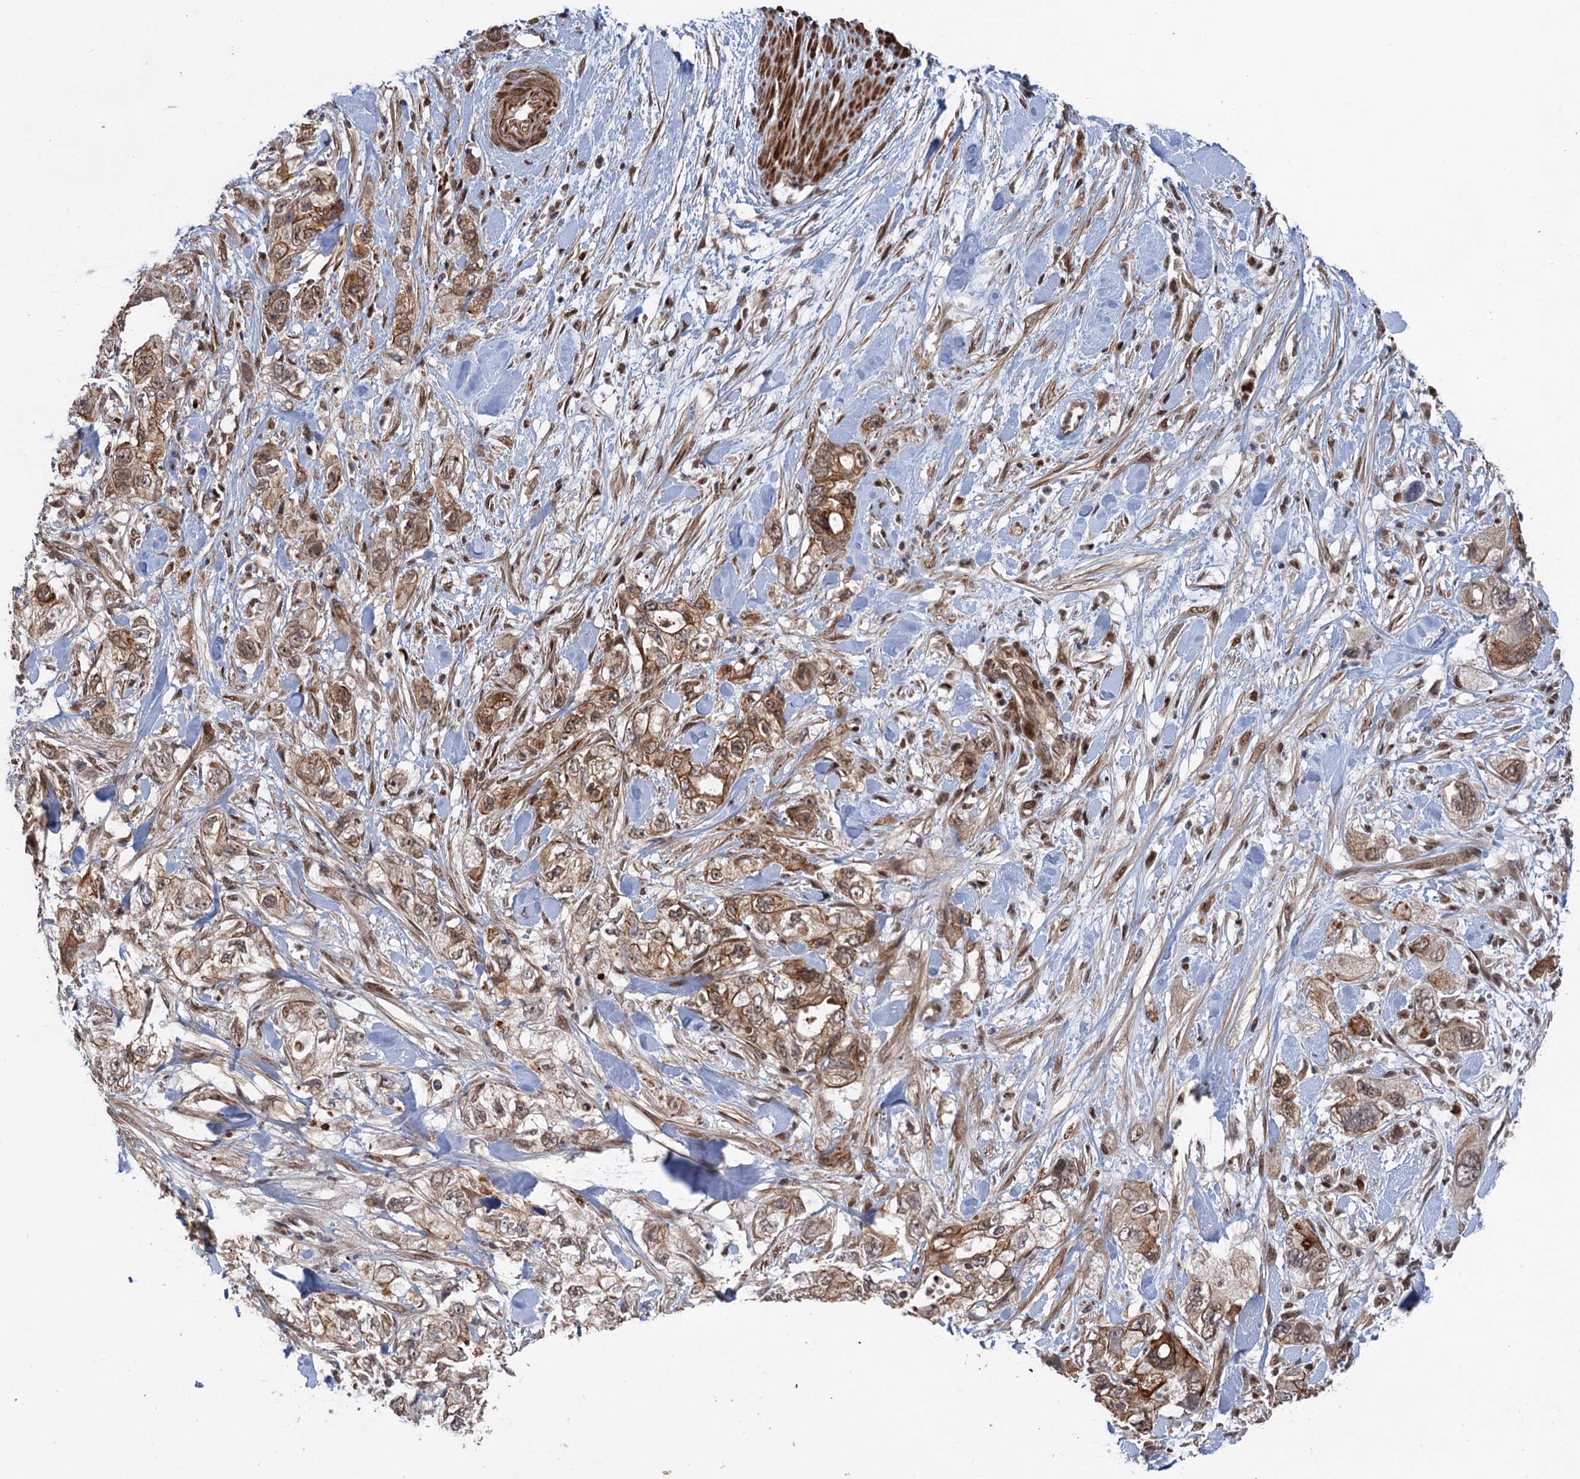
{"staining": {"intensity": "moderate", "quantity": ">75%", "location": "cytoplasmic/membranous"}, "tissue": "pancreatic cancer", "cell_type": "Tumor cells", "image_type": "cancer", "snomed": [{"axis": "morphology", "description": "Adenocarcinoma, NOS"}, {"axis": "topography", "description": "Pancreas"}], "caption": "Immunohistochemical staining of human pancreatic cancer demonstrates medium levels of moderate cytoplasmic/membranous positivity in approximately >75% of tumor cells.", "gene": "TTC31", "patient": {"sex": "female", "age": 73}}